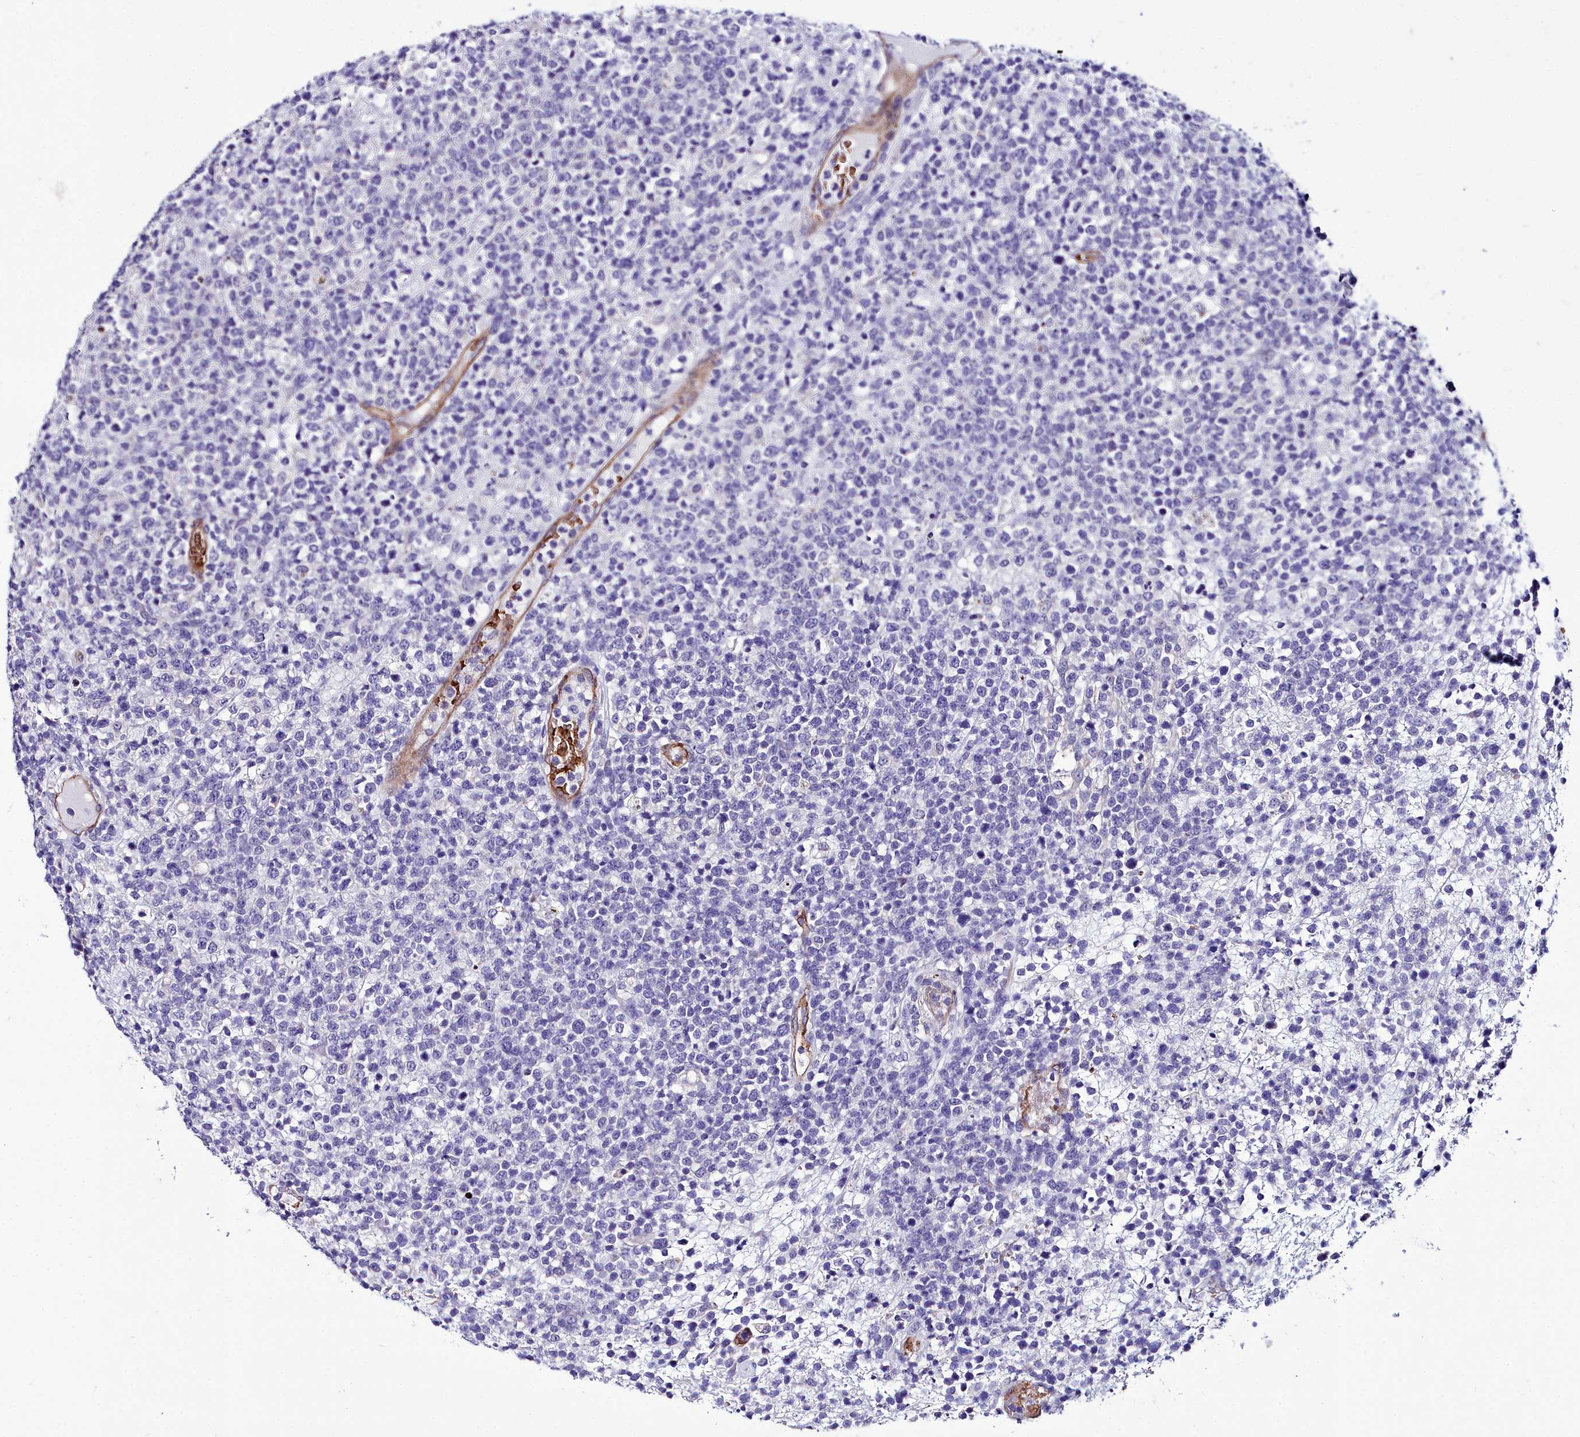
{"staining": {"intensity": "negative", "quantity": "none", "location": "none"}, "tissue": "lymphoma", "cell_type": "Tumor cells", "image_type": "cancer", "snomed": [{"axis": "morphology", "description": "Malignant lymphoma, non-Hodgkin's type, High grade"}, {"axis": "topography", "description": "Colon"}], "caption": "IHC of human malignant lymphoma, non-Hodgkin's type (high-grade) reveals no expression in tumor cells.", "gene": "CYP4F11", "patient": {"sex": "female", "age": 53}}